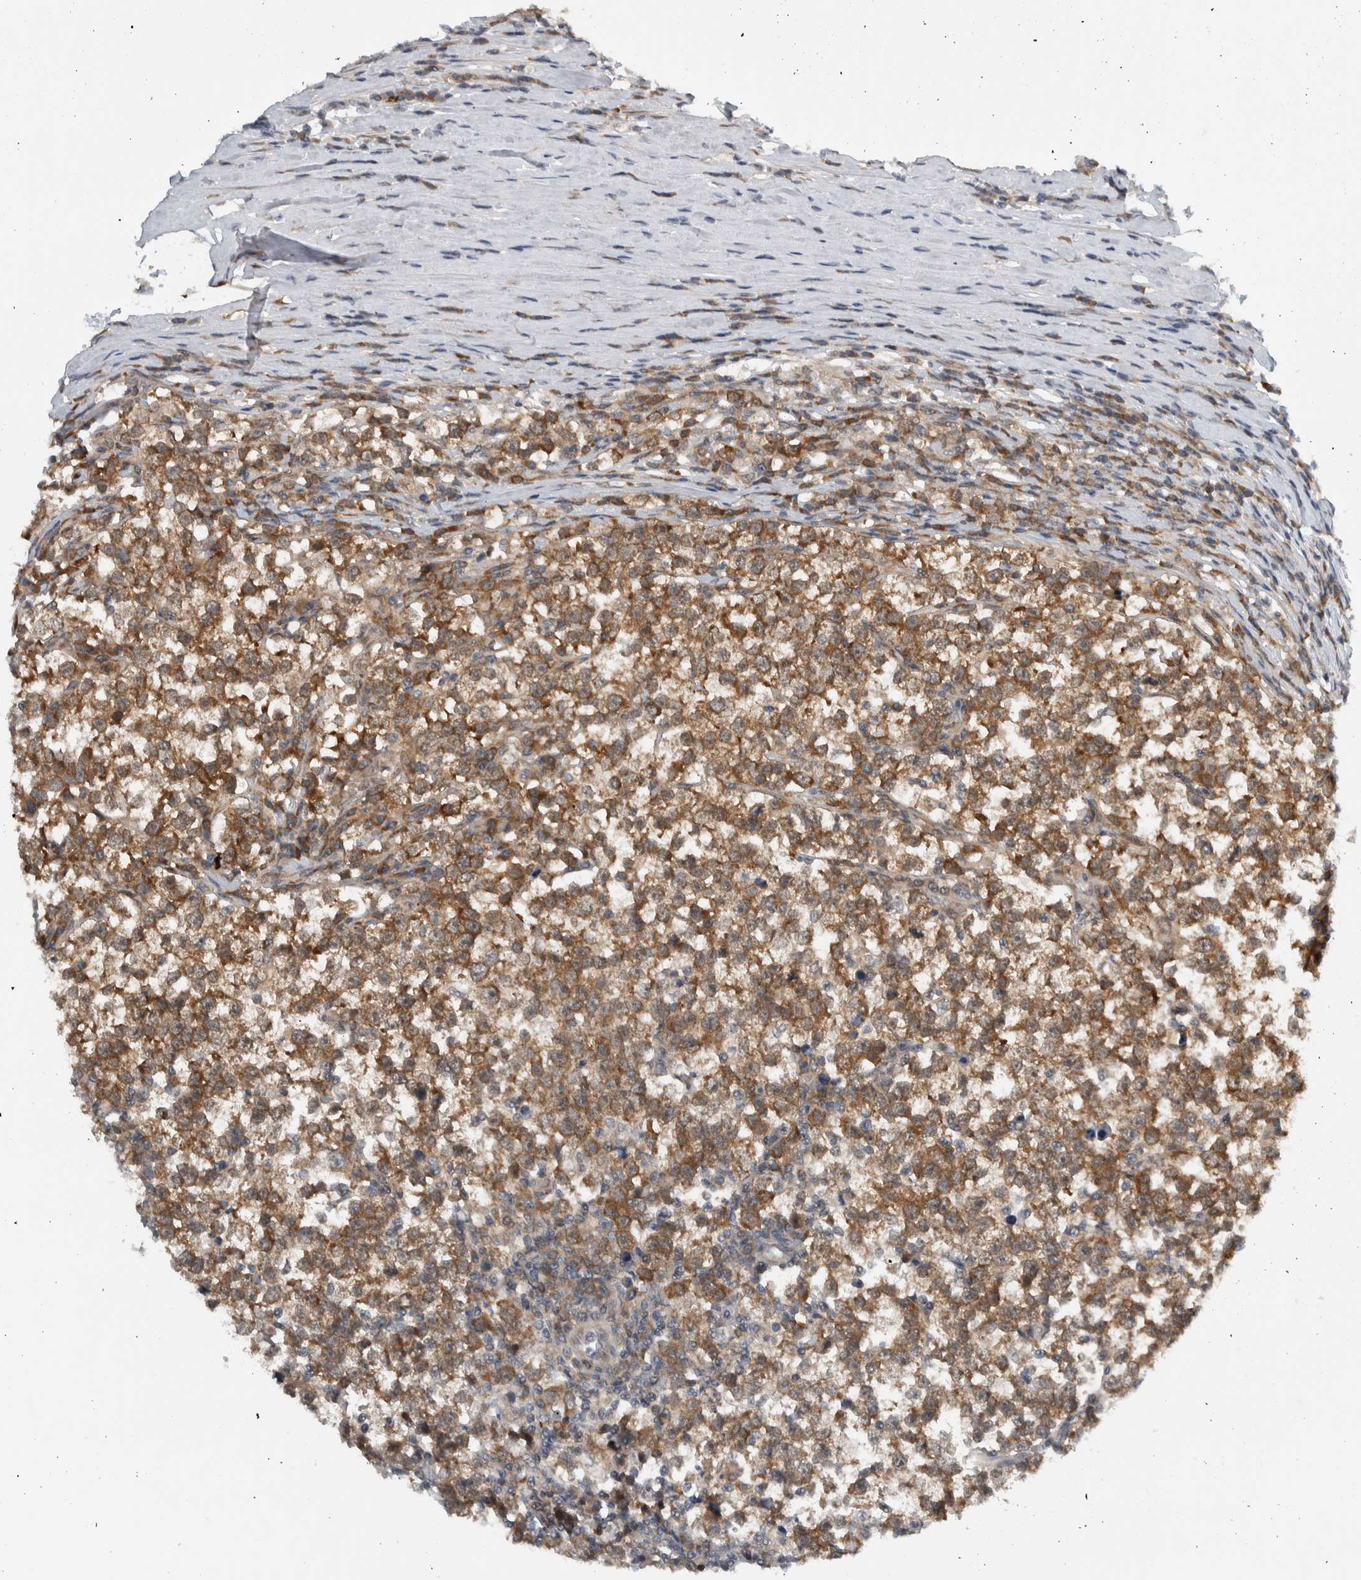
{"staining": {"intensity": "moderate", "quantity": ">75%", "location": "cytoplasmic/membranous"}, "tissue": "testis cancer", "cell_type": "Tumor cells", "image_type": "cancer", "snomed": [{"axis": "morphology", "description": "Normal tissue, NOS"}, {"axis": "morphology", "description": "Seminoma, NOS"}, {"axis": "topography", "description": "Testis"}], "caption": "Protein positivity by IHC demonstrates moderate cytoplasmic/membranous positivity in about >75% of tumor cells in seminoma (testis). Nuclei are stained in blue.", "gene": "CCDC43", "patient": {"sex": "male", "age": 43}}